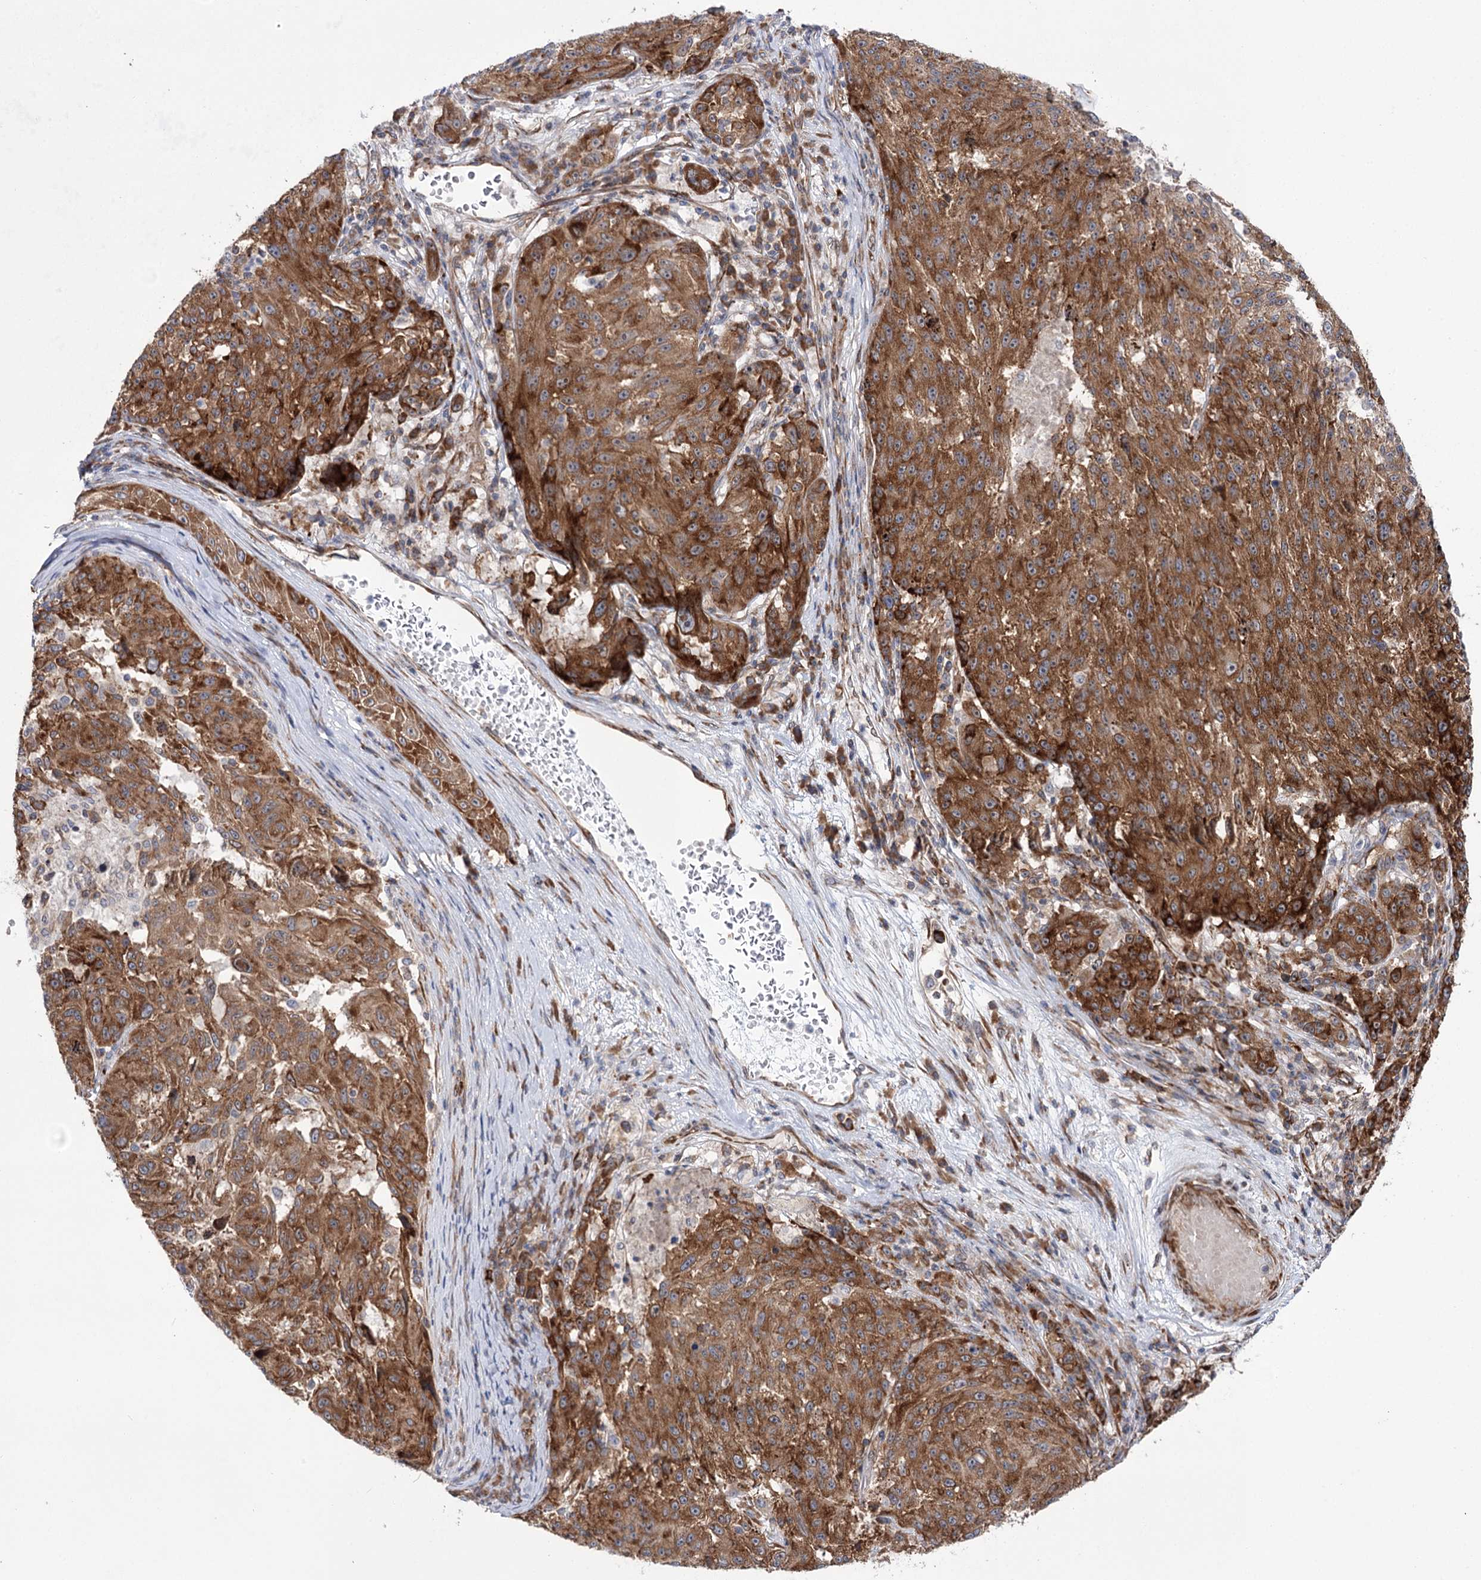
{"staining": {"intensity": "moderate", "quantity": ">75%", "location": "cytoplasmic/membranous"}, "tissue": "melanoma", "cell_type": "Tumor cells", "image_type": "cancer", "snomed": [{"axis": "morphology", "description": "Malignant melanoma, NOS"}, {"axis": "topography", "description": "Skin"}], "caption": "An image showing moderate cytoplasmic/membranous staining in approximately >75% of tumor cells in melanoma, as visualized by brown immunohistochemical staining.", "gene": "VWA2", "patient": {"sex": "male", "age": 53}}